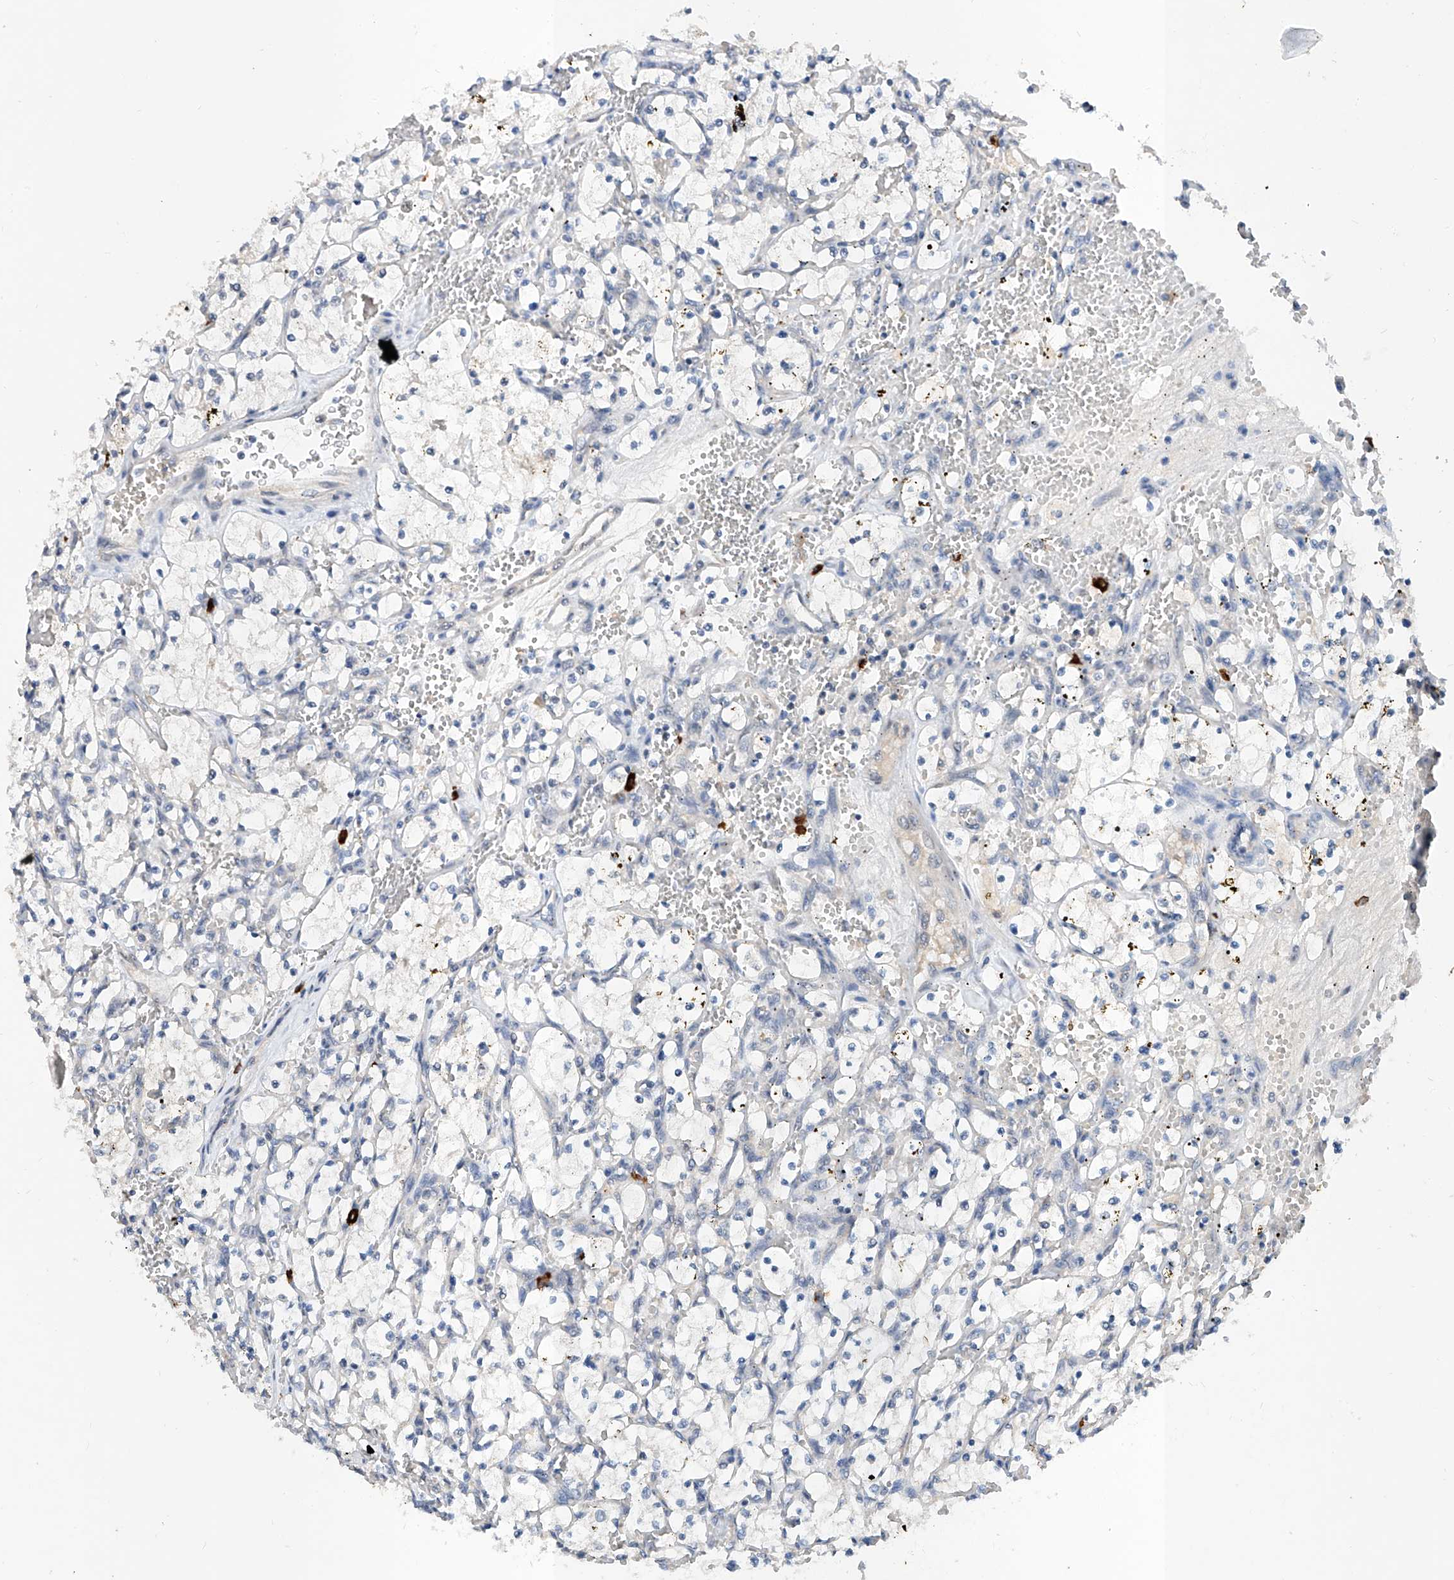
{"staining": {"intensity": "negative", "quantity": "none", "location": "none"}, "tissue": "renal cancer", "cell_type": "Tumor cells", "image_type": "cancer", "snomed": [{"axis": "morphology", "description": "Adenocarcinoma, NOS"}, {"axis": "topography", "description": "Kidney"}], "caption": "An immunohistochemistry (IHC) histopathology image of renal cancer is shown. There is no staining in tumor cells of renal cancer. (IHC, brightfield microscopy, high magnification).", "gene": "CARMIL3", "patient": {"sex": "female", "age": 69}}